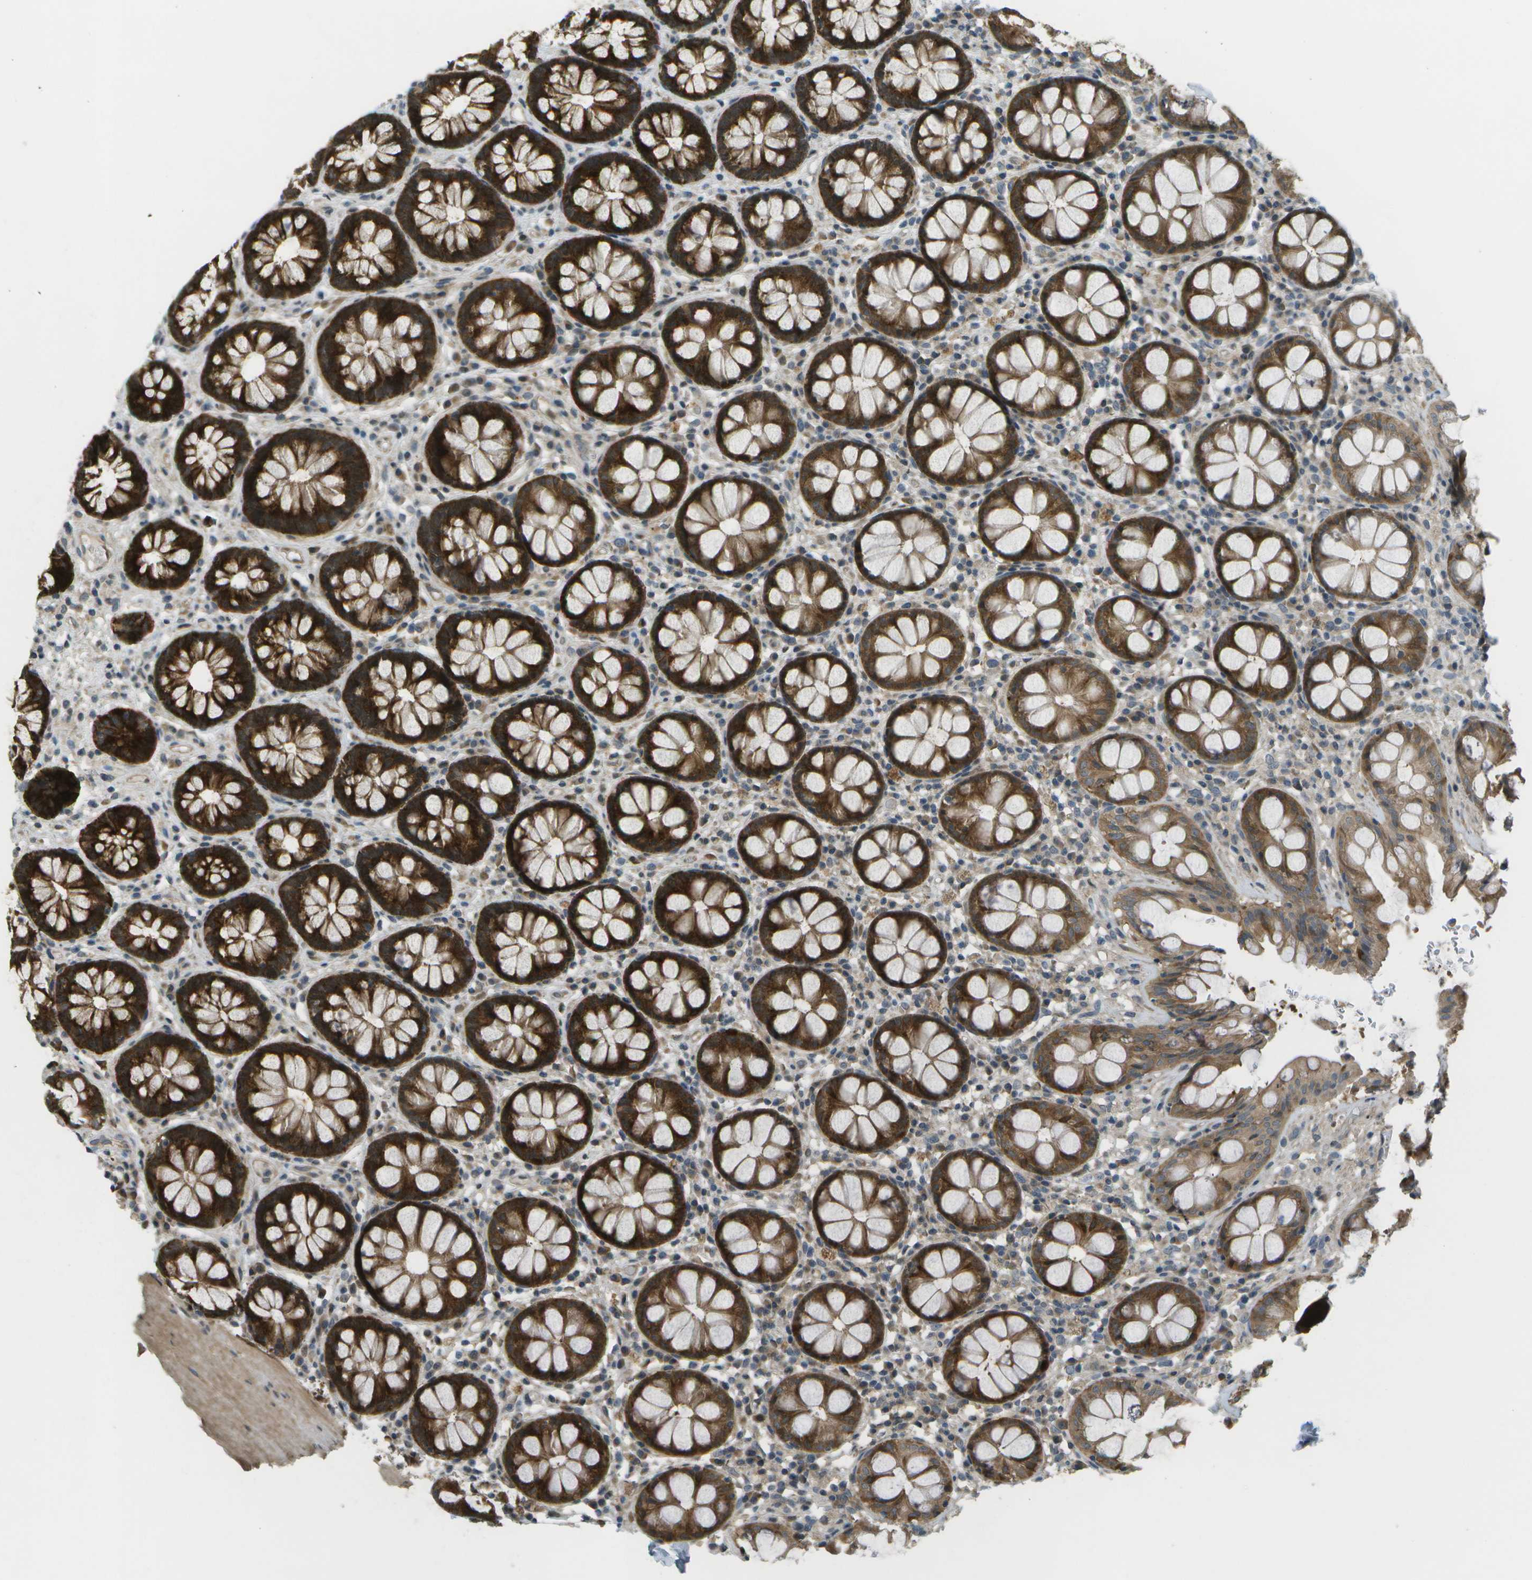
{"staining": {"intensity": "strong", "quantity": ">75%", "location": "cytoplasmic/membranous"}, "tissue": "rectum", "cell_type": "Glandular cells", "image_type": "normal", "snomed": [{"axis": "morphology", "description": "Normal tissue, NOS"}, {"axis": "topography", "description": "Rectum"}], "caption": "A high amount of strong cytoplasmic/membranous expression is seen in approximately >75% of glandular cells in benign rectum. (Stains: DAB (3,3'-diaminobenzidine) in brown, nuclei in blue, Microscopy: brightfield microscopy at high magnification).", "gene": "WNK2", "patient": {"sex": "male", "age": 64}}